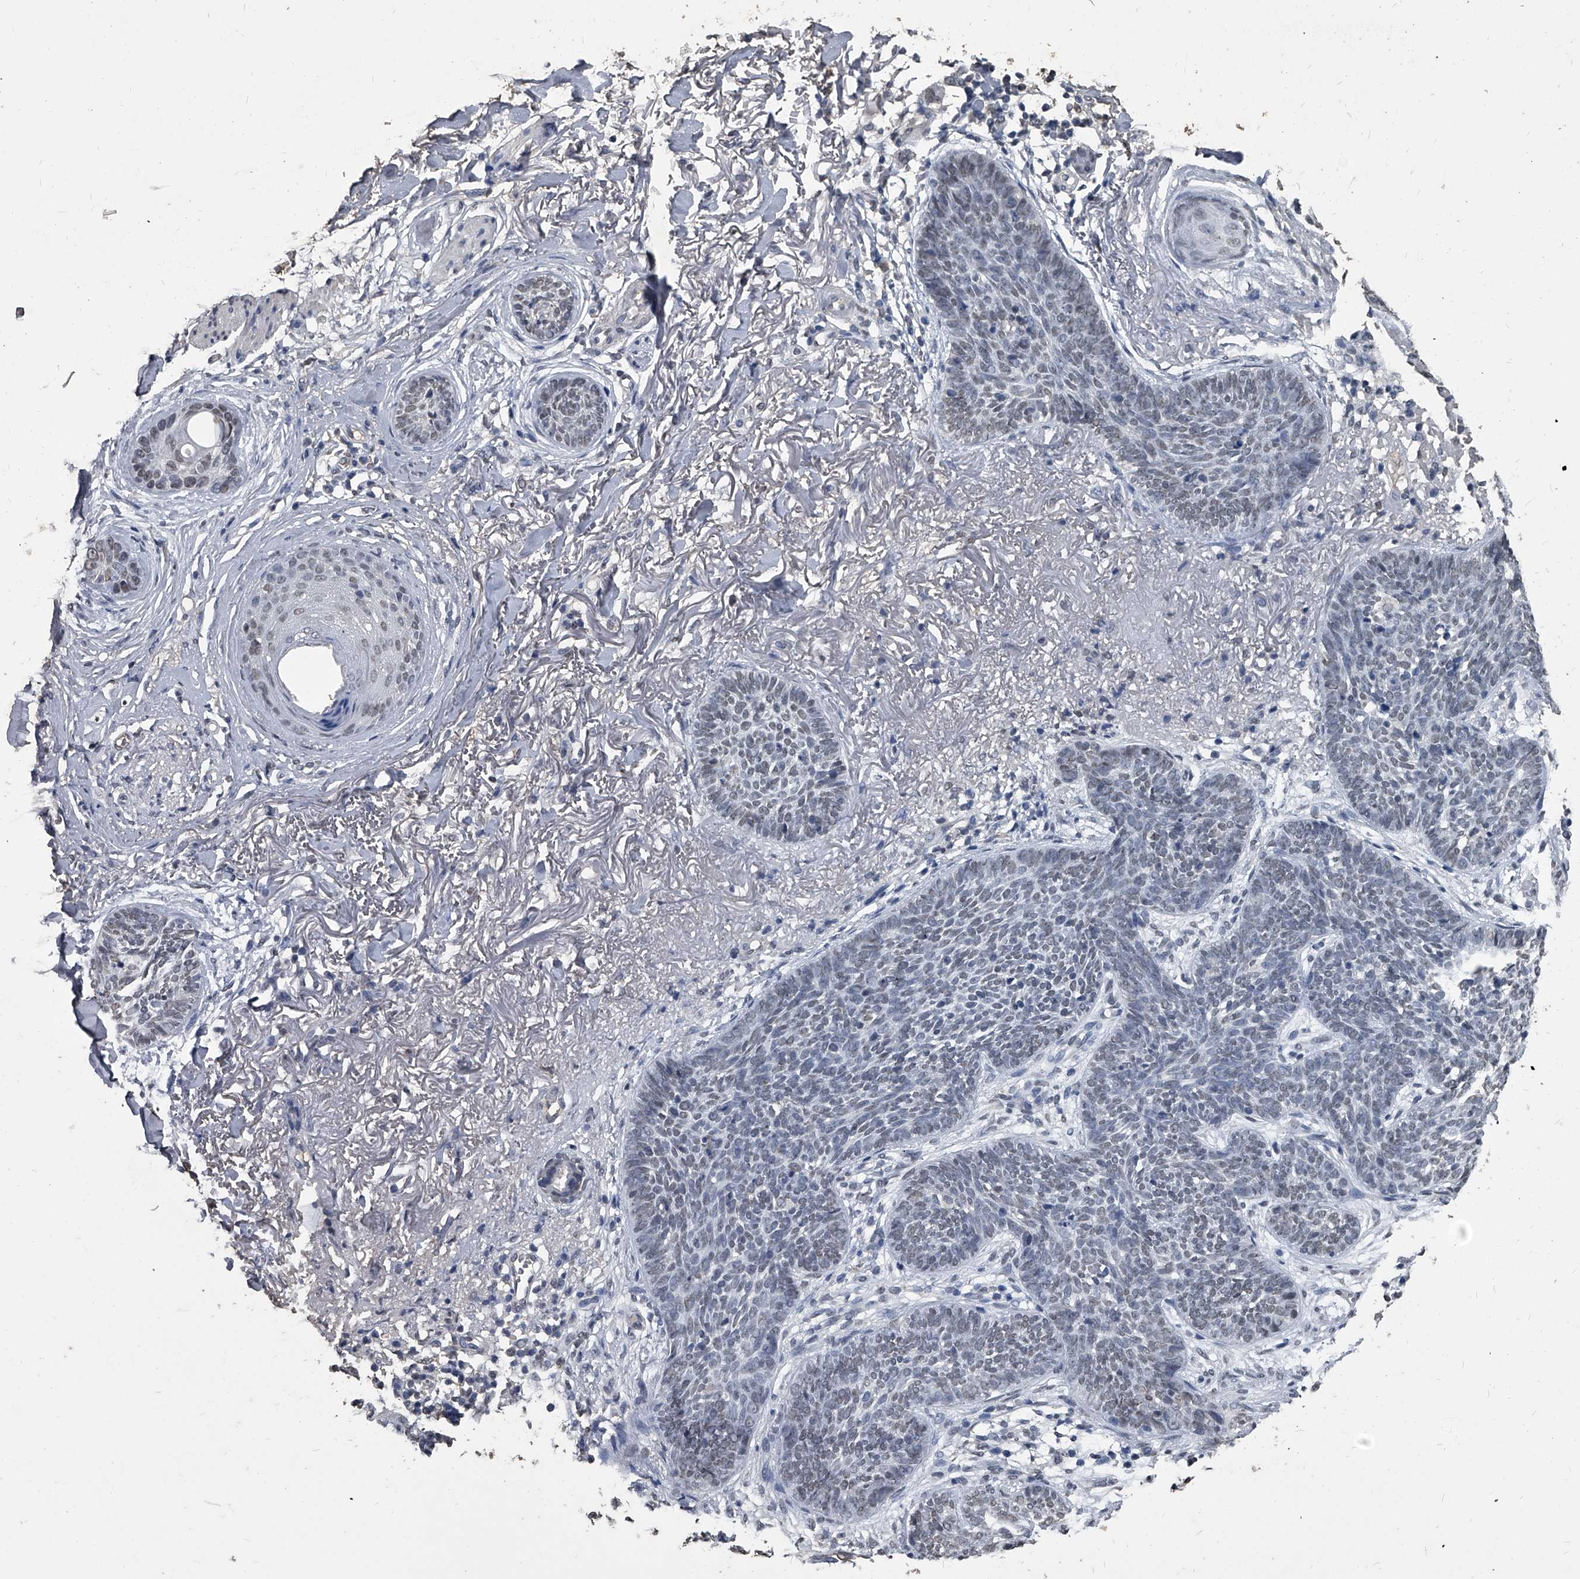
{"staining": {"intensity": "weak", "quantity": "<25%", "location": "nuclear"}, "tissue": "skin cancer", "cell_type": "Tumor cells", "image_type": "cancer", "snomed": [{"axis": "morphology", "description": "Basal cell carcinoma"}, {"axis": "topography", "description": "Skin"}], "caption": "IHC of human basal cell carcinoma (skin) displays no expression in tumor cells.", "gene": "MATR3", "patient": {"sex": "female", "age": 70}}